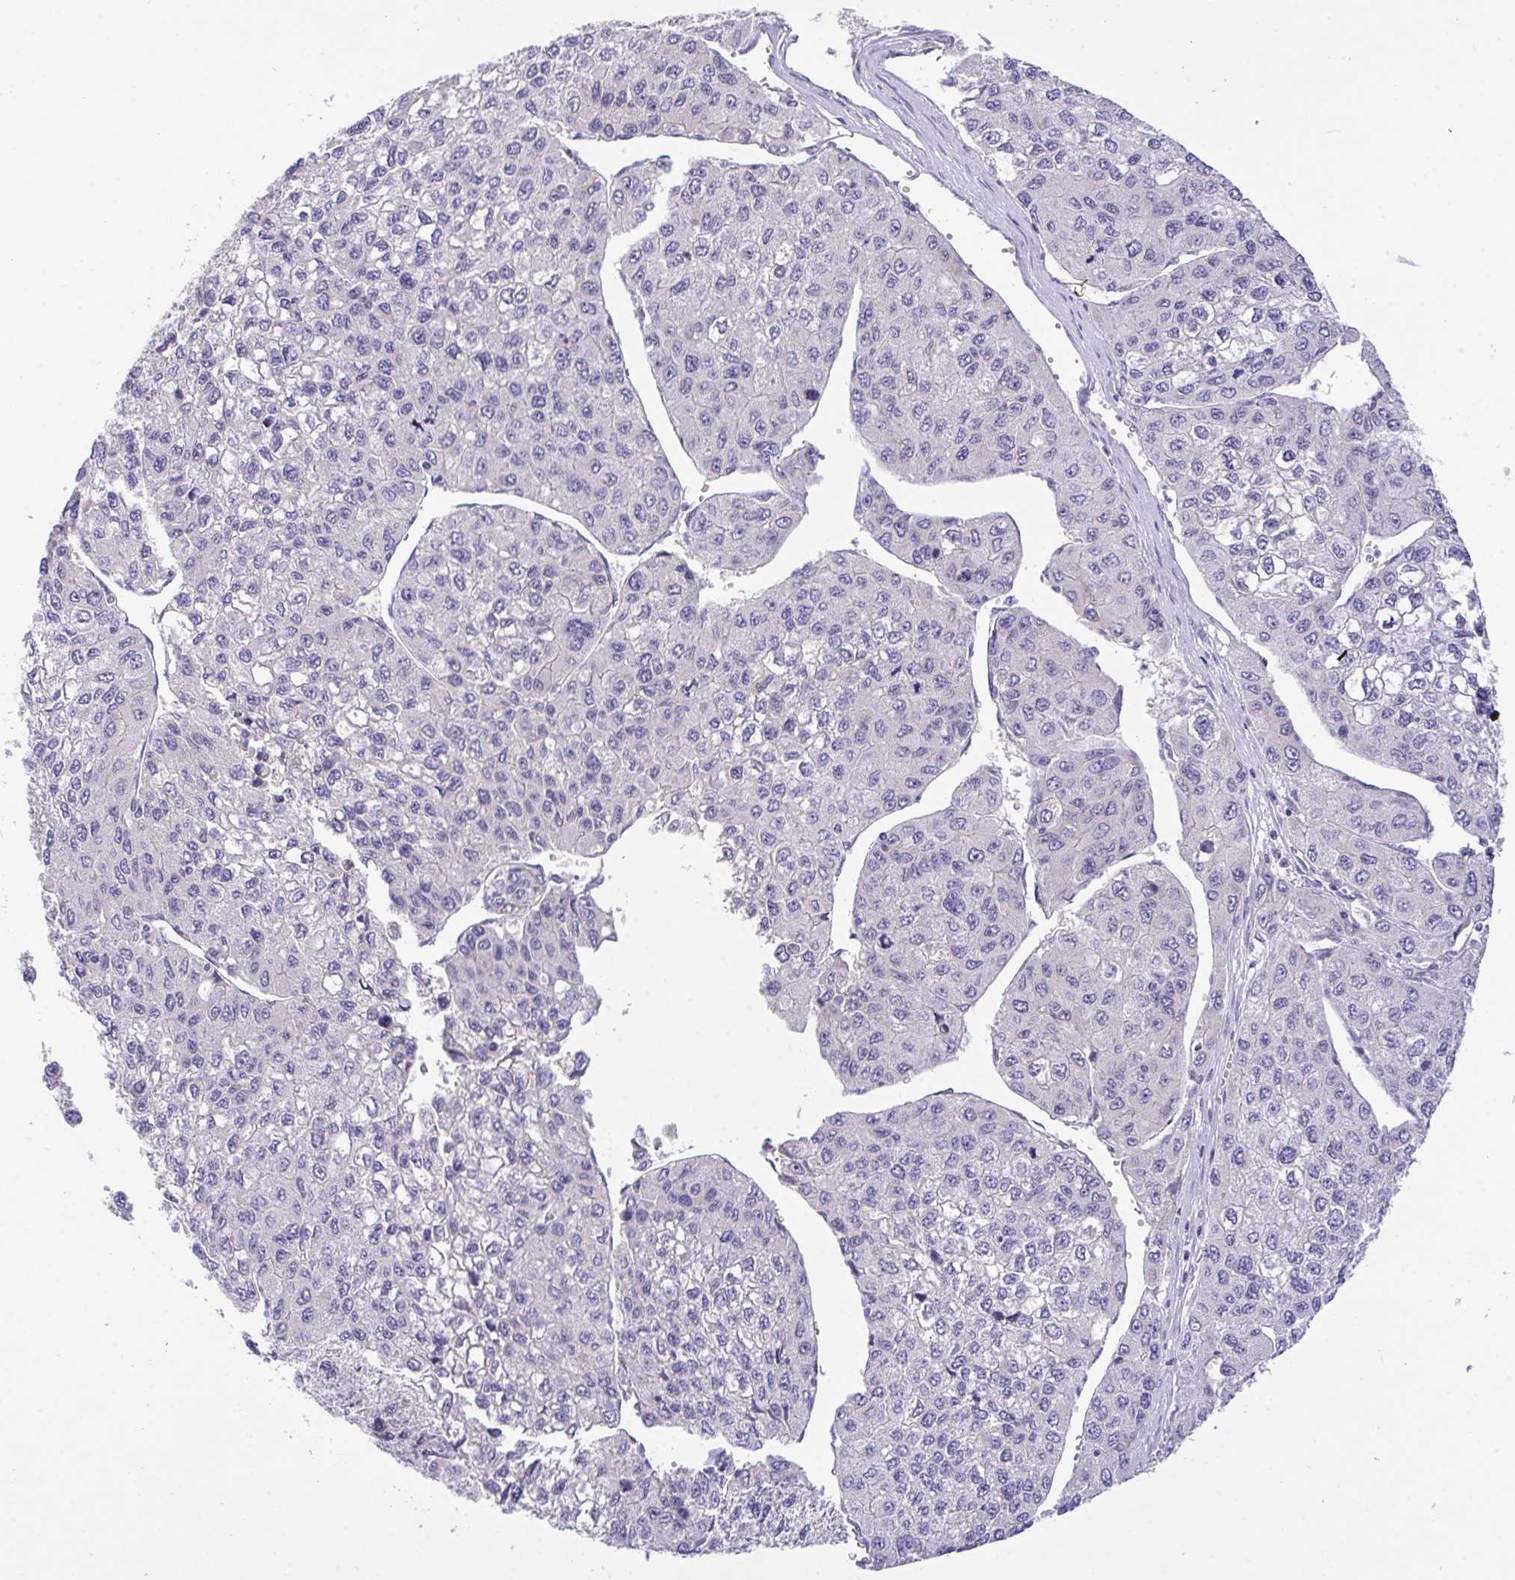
{"staining": {"intensity": "negative", "quantity": "none", "location": "none"}, "tissue": "liver cancer", "cell_type": "Tumor cells", "image_type": "cancer", "snomed": [{"axis": "morphology", "description": "Carcinoma, Hepatocellular, NOS"}, {"axis": "topography", "description": "Liver"}], "caption": "Histopathology image shows no significant protein expression in tumor cells of hepatocellular carcinoma (liver).", "gene": "ZNF581", "patient": {"sex": "female", "age": 66}}